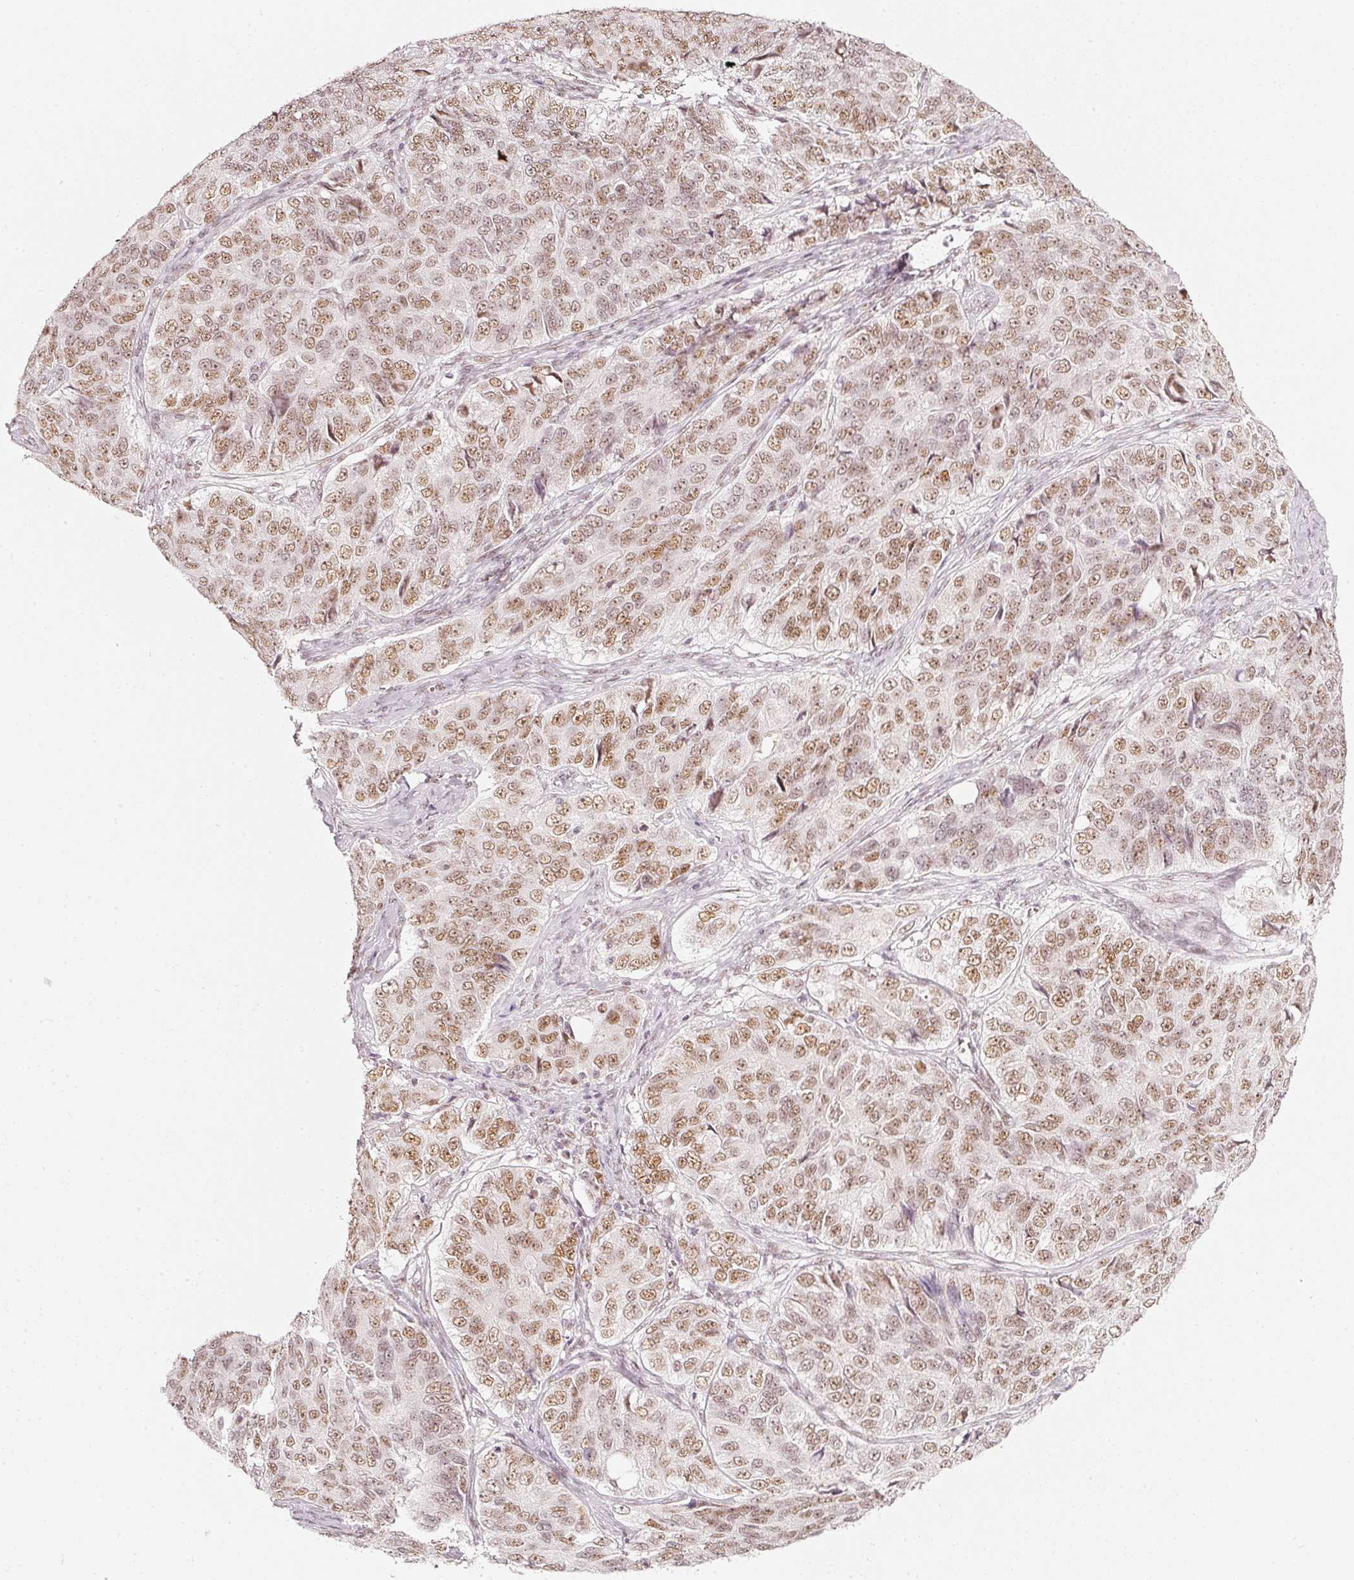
{"staining": {"intensity": "moderate", "quantity": ">75%", "location": "nuclear"}, "tissue": "ovarian cancer", "cell_type": "Tumor cells", "image_type": "cancer", "snomed": [{"axis": "morphology", "description": "Carcinoma, endometroid"}, {"axis": "topography", "description": "Ovary"}], "caption": "Ovarian cancer stained with immunohistochemistry (IHC) shows moderate nuclear positivity in approximately >75% of tumor cells.", "gene": "PPP1R10", "patient": {"sex": "female", "age": 51}}